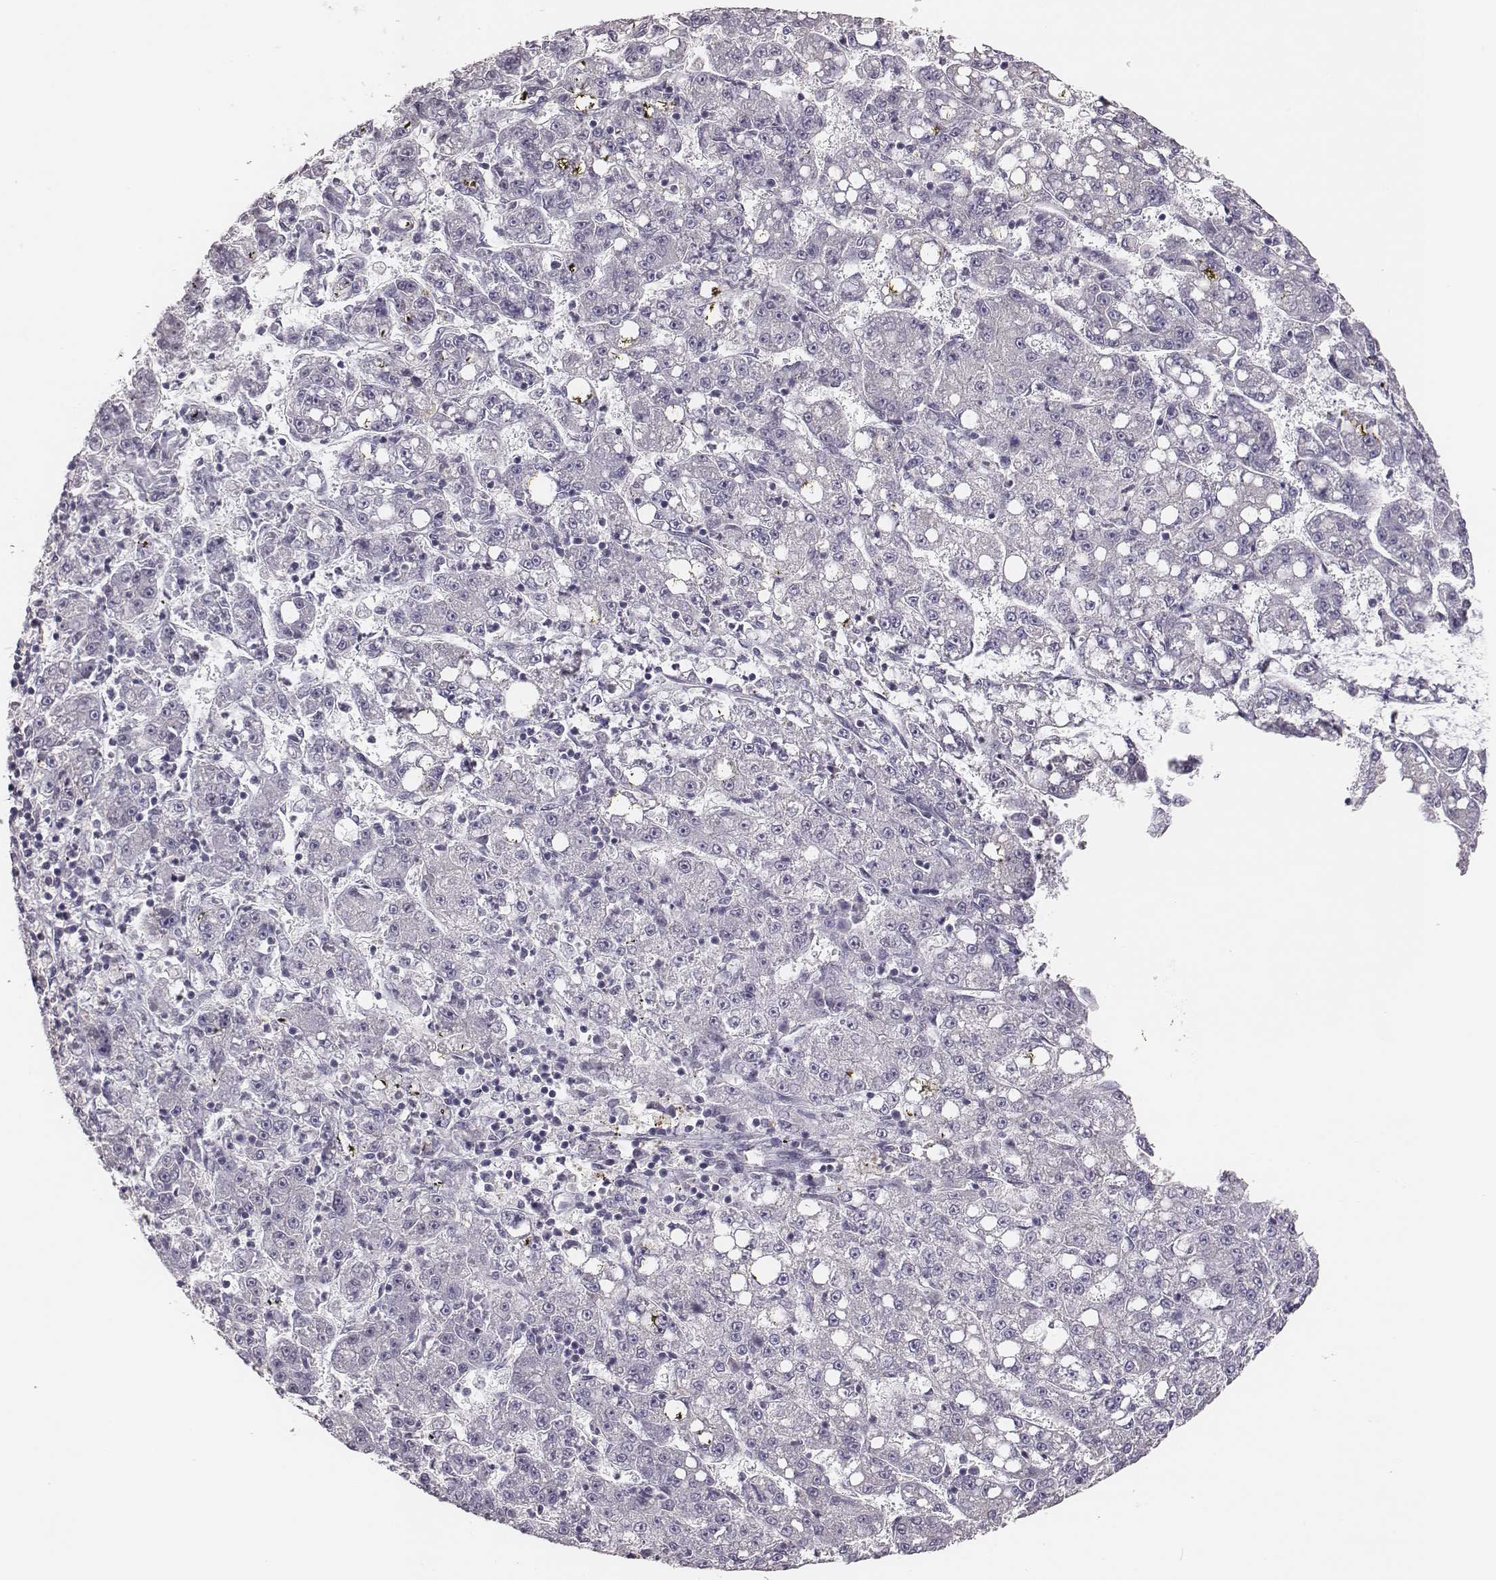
{"staining": {"intensity": "negative", "quantity": "none", "location": "none"}, "tissue": "liver cancer", "cell_type": "Tumor cells", "image_type": "cancer", "snomed": [{"axis": "morphology", "description": "Carcinoma, Hepatocellular, NOS"}, {"axis": "topography", "description": "Liver"}], "caption": "An IHC micrograph of liver cancer is shown. There is no staining in tumor cells of liver cancer. (DAB (3,3'-diaminobenzidine) immunohistochemistry (IHC) visualized using brightfield microscopy, high magnification).", "gene": "SCARF1", "patient": {"sex": "female", "age": 65}}